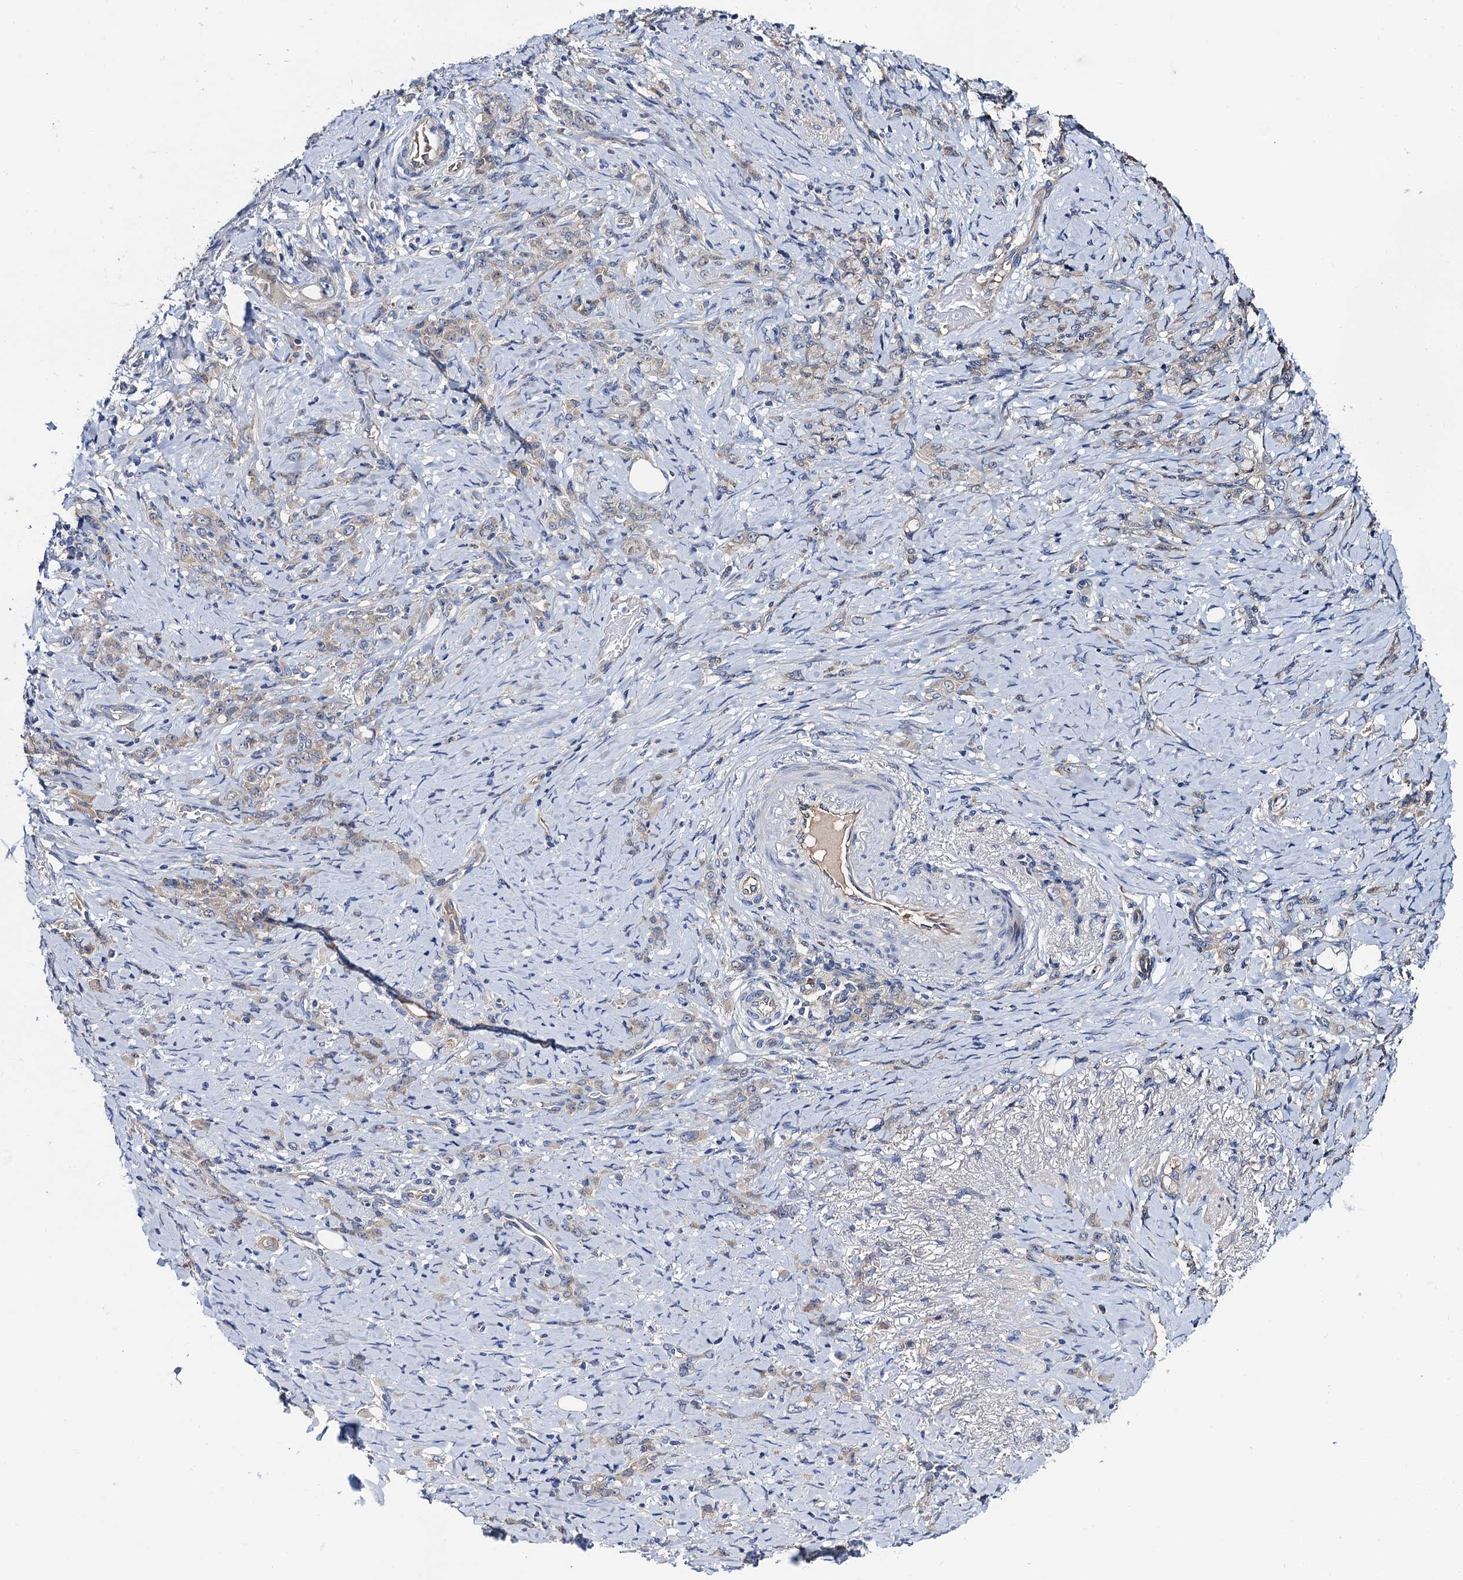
{"staining": {"intensity": "weak", "quantity": "<25%", "location": "cytoplasmic/membranous"}, "tissue": "stomach cancer", "cell_type": "Tumor cells", "image_type": "cancer", "snomed": [{"axis": "morphology", "description": "Adenocarcinoma, NOS"}, {"axis": "topography", "description": "Stomach"}], "caption": "Tumor cells show no significant protein staining in stomach cancer.", "gene": "TRMT112", "patient": {"sex": "female", "age": 79}}